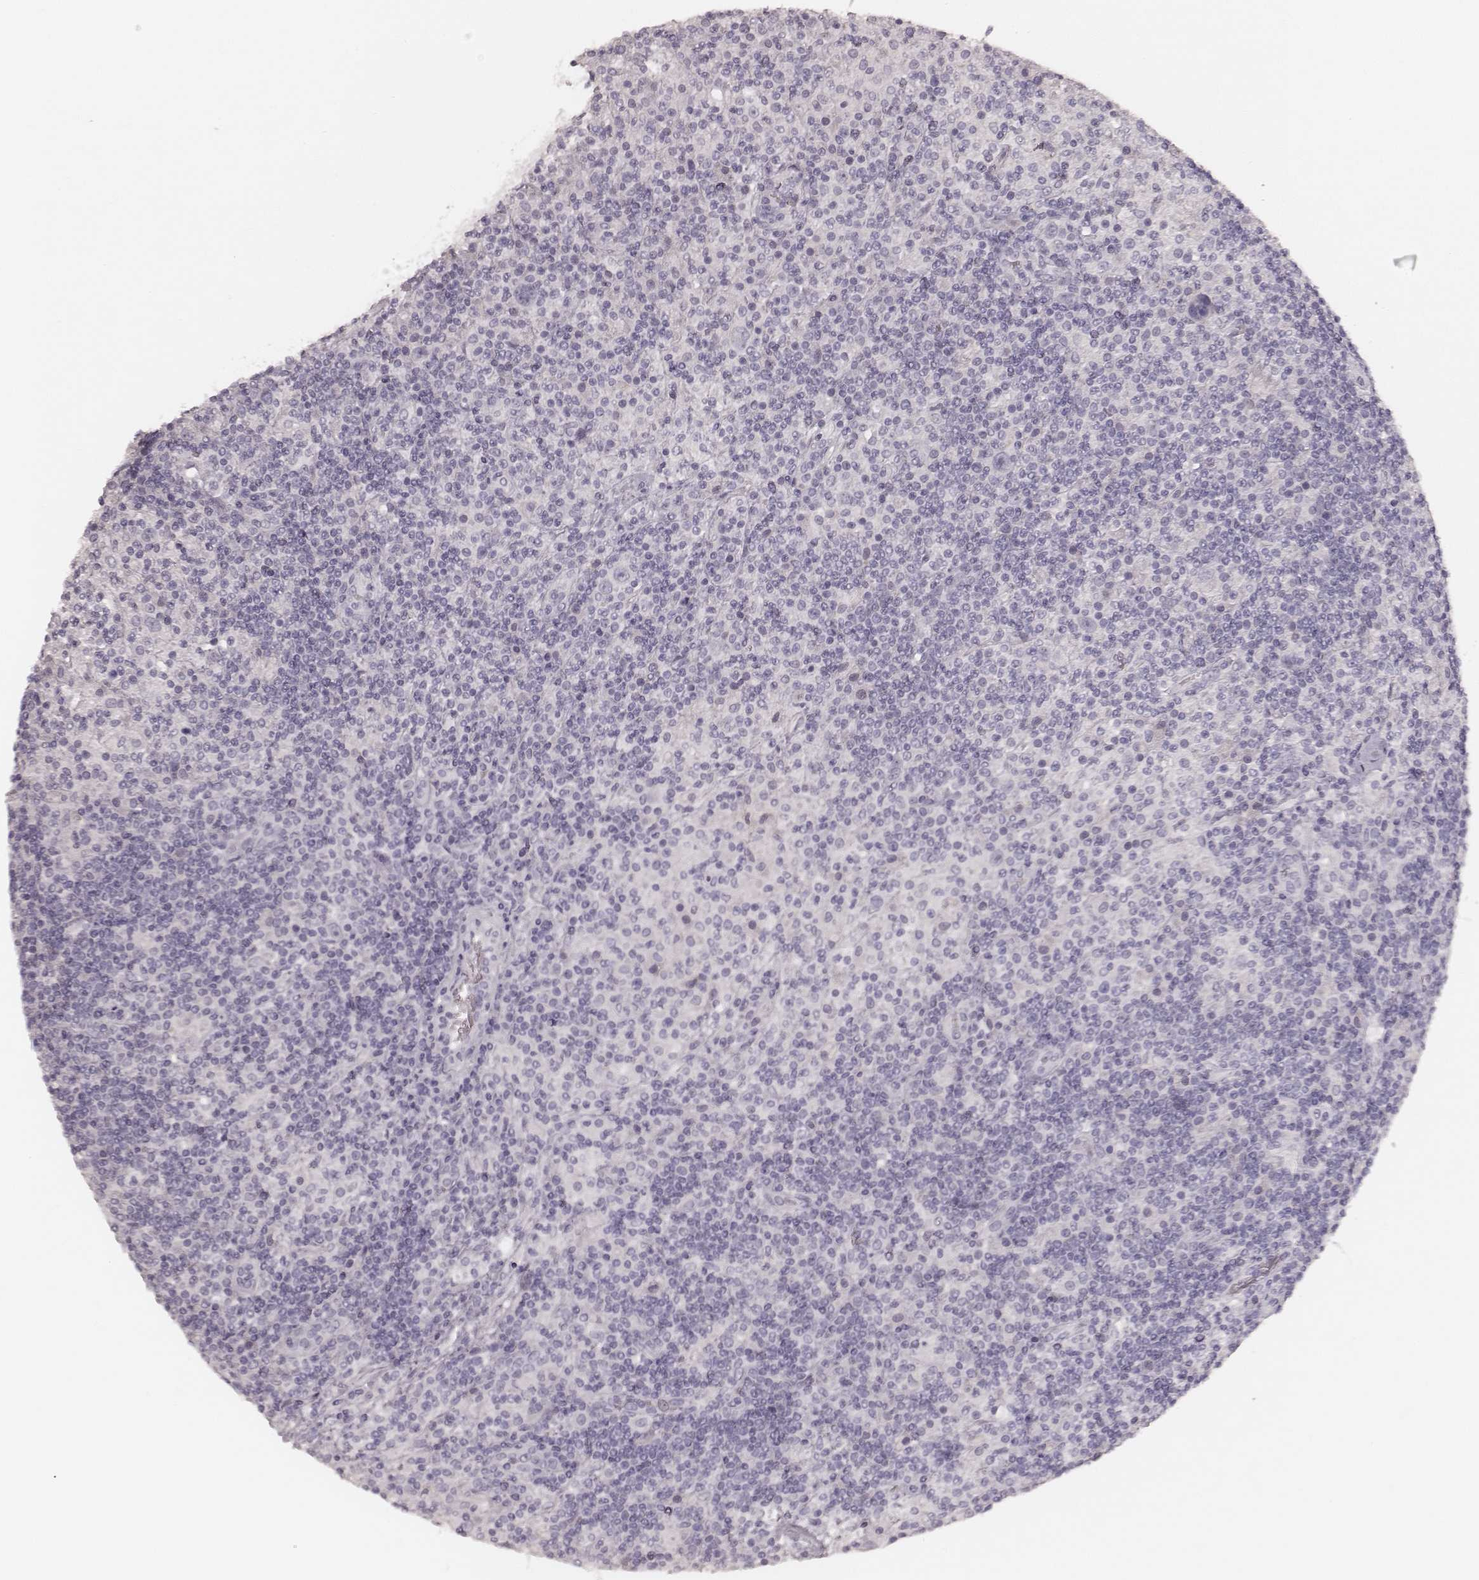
{"staining": {"intensity": "negative", "quantity": "none", "location": "none"}, "tissue": "lymphoma", "cell_type": "Tumor cells", "image_type": "cancer", "snomed": [{"axis": "morphology", "description": "Hodgkin's disease, NOS"}, {"axis": "topography", "description": "Lymph node"}], "caption": "Immunohistochemical staining of human lymphoma reveals no significant expression in tumor cells.", "gene": "KRT26", "patient": {"sex": "male", "age": 70}}